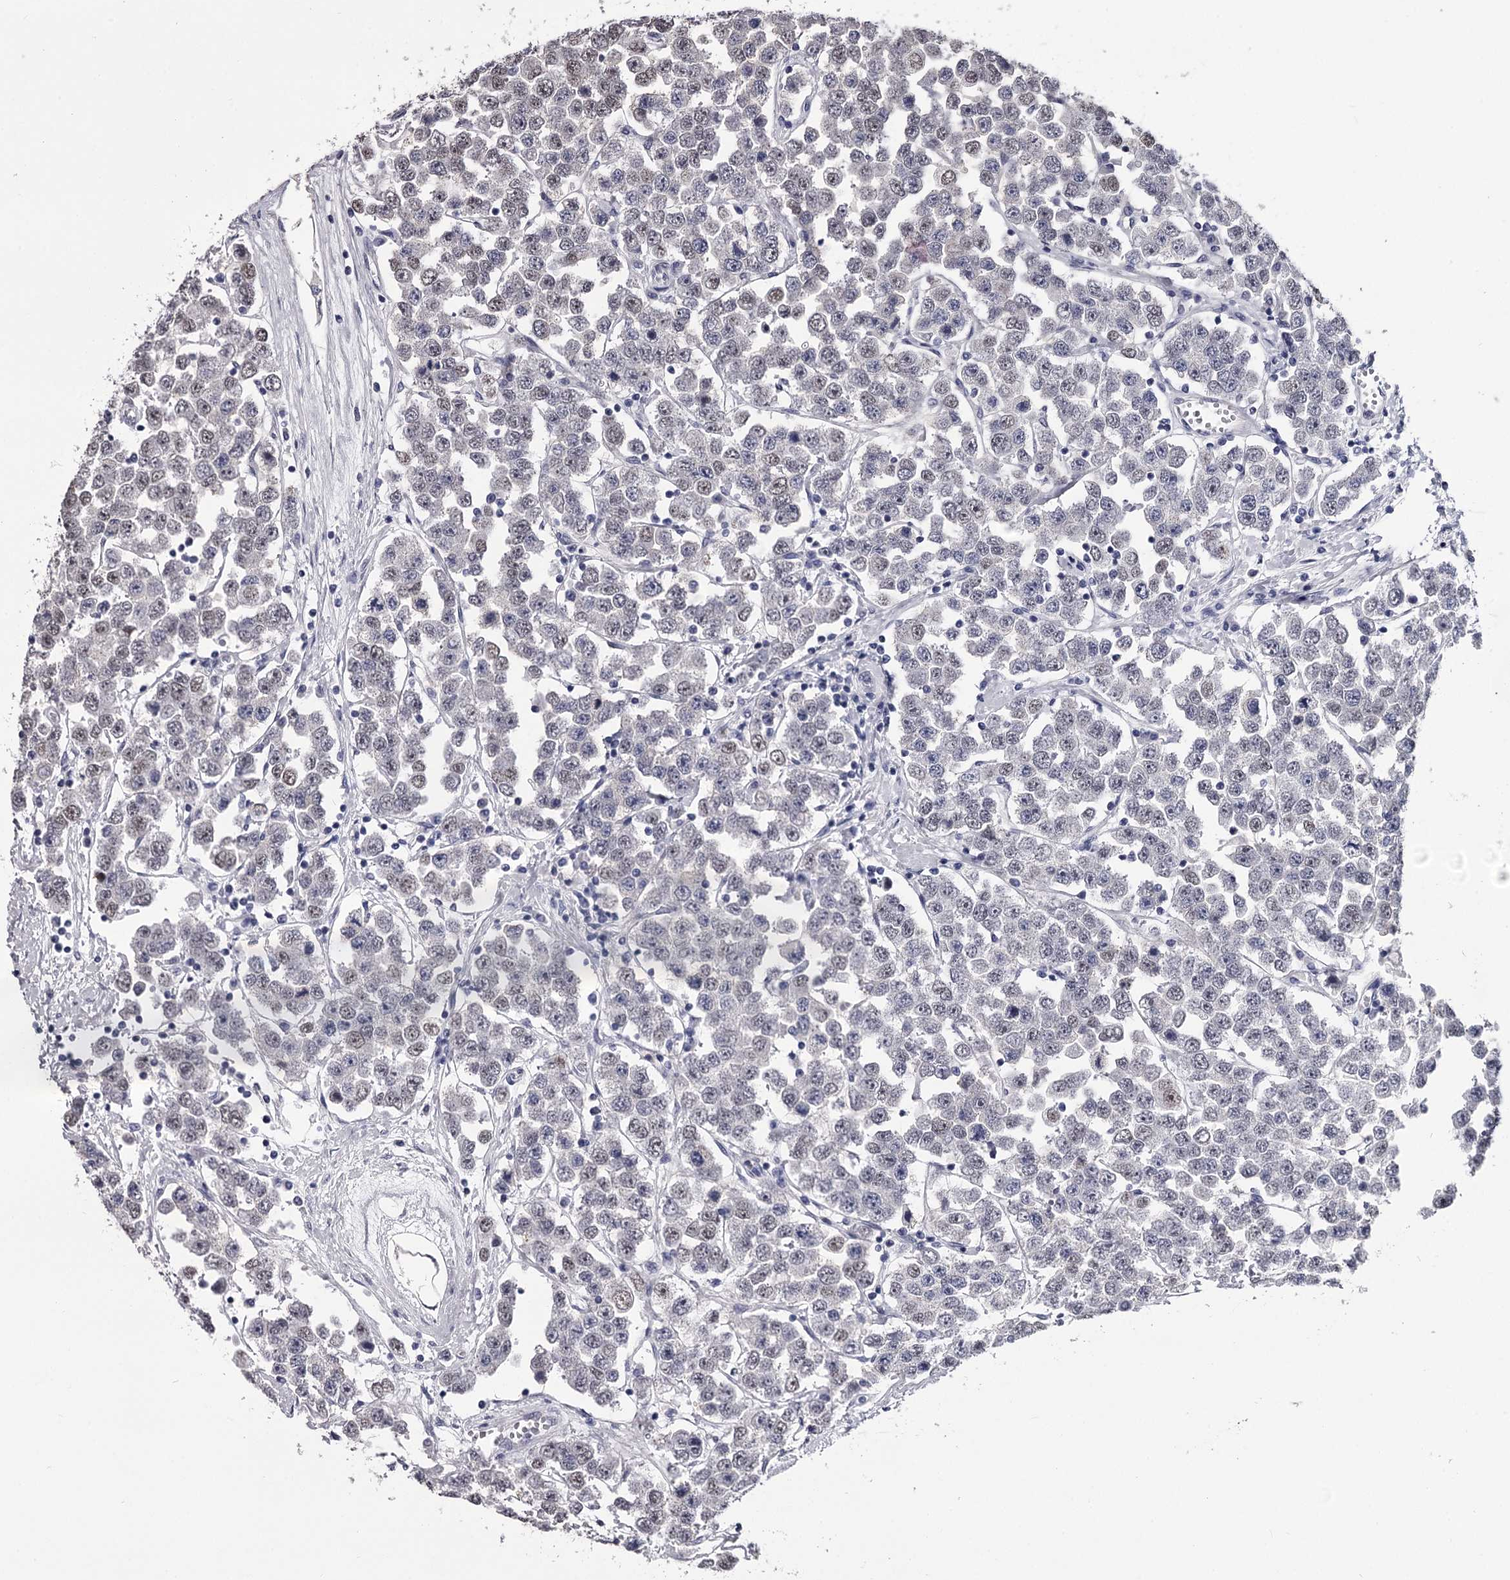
{"staining": {"intensity": "weak", "quantity": "<25%", "location": "nuclear"}, "tissue": "testis cancer", "cell_type": "Tumor cells", "image_type": "cancer", "snomed": [{"axis": "morphology", "description": "Seminoma, NOS"}, {"axis": "topography", "description": "Testis"}], "caption": "This is an immunohistochemistry micrograph of human seminoma (testis). There is no staining in tumor cells.", "gene": "OVOL2", "patient": {"sex": "male", "age": 28}}